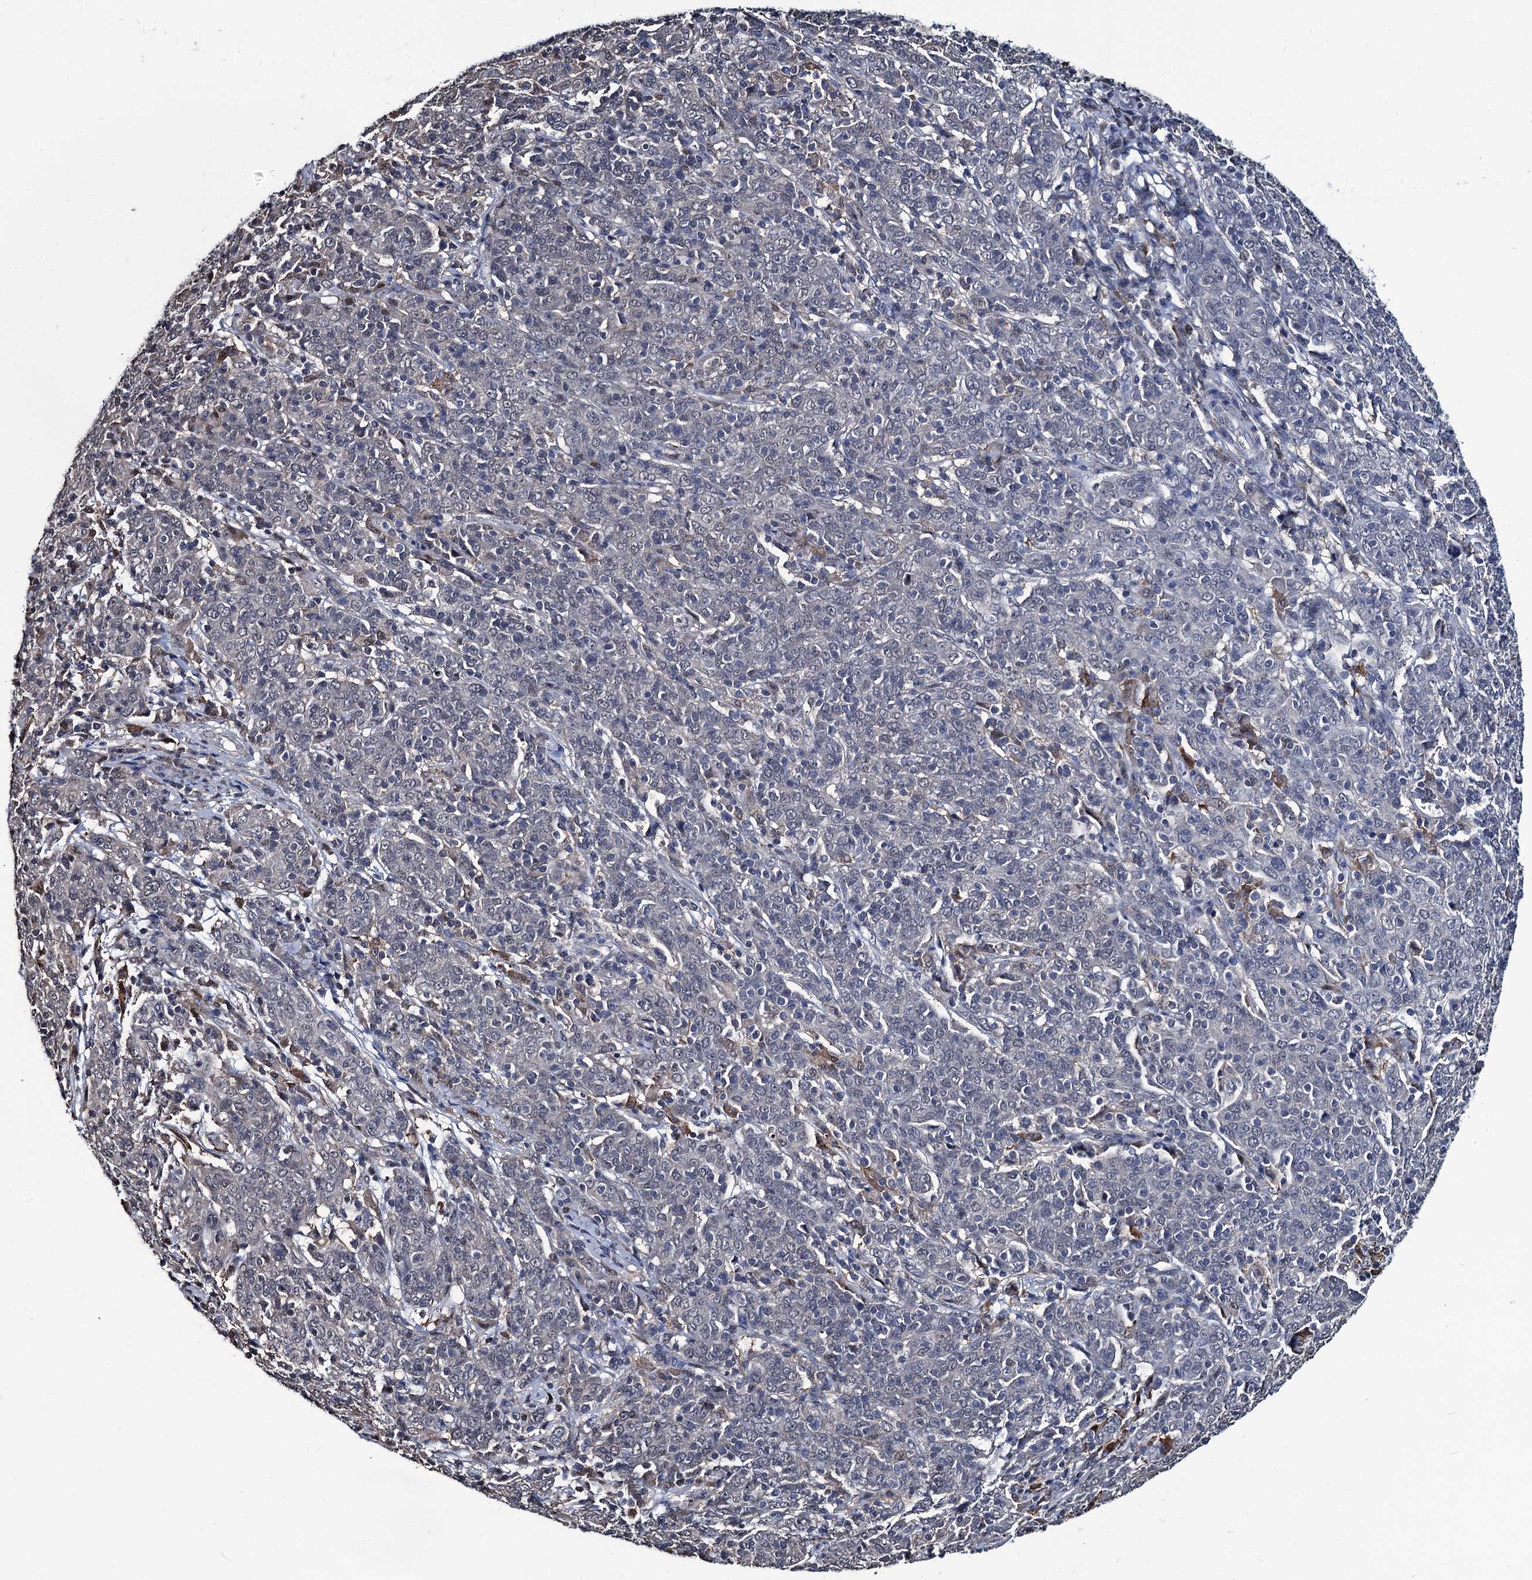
{"staining": {"intensity": "negative", "quantity": "none", "location": "none"}, "tissue": "cervical cancer", "cell_type": "Tumor cells", "image_type": "cancer", "snomed": [{"axis": "morphology", "description": "Squamous cell carcinoma, NOS"}, {"axis": "topography", "description": "Cervix"}], "caption": "An image of human squamous cell carcinoma (cervical) is negative for staining in tumor cells.", "gene": "RTKN2", "patient": {"sex": "female", "age": 67}}